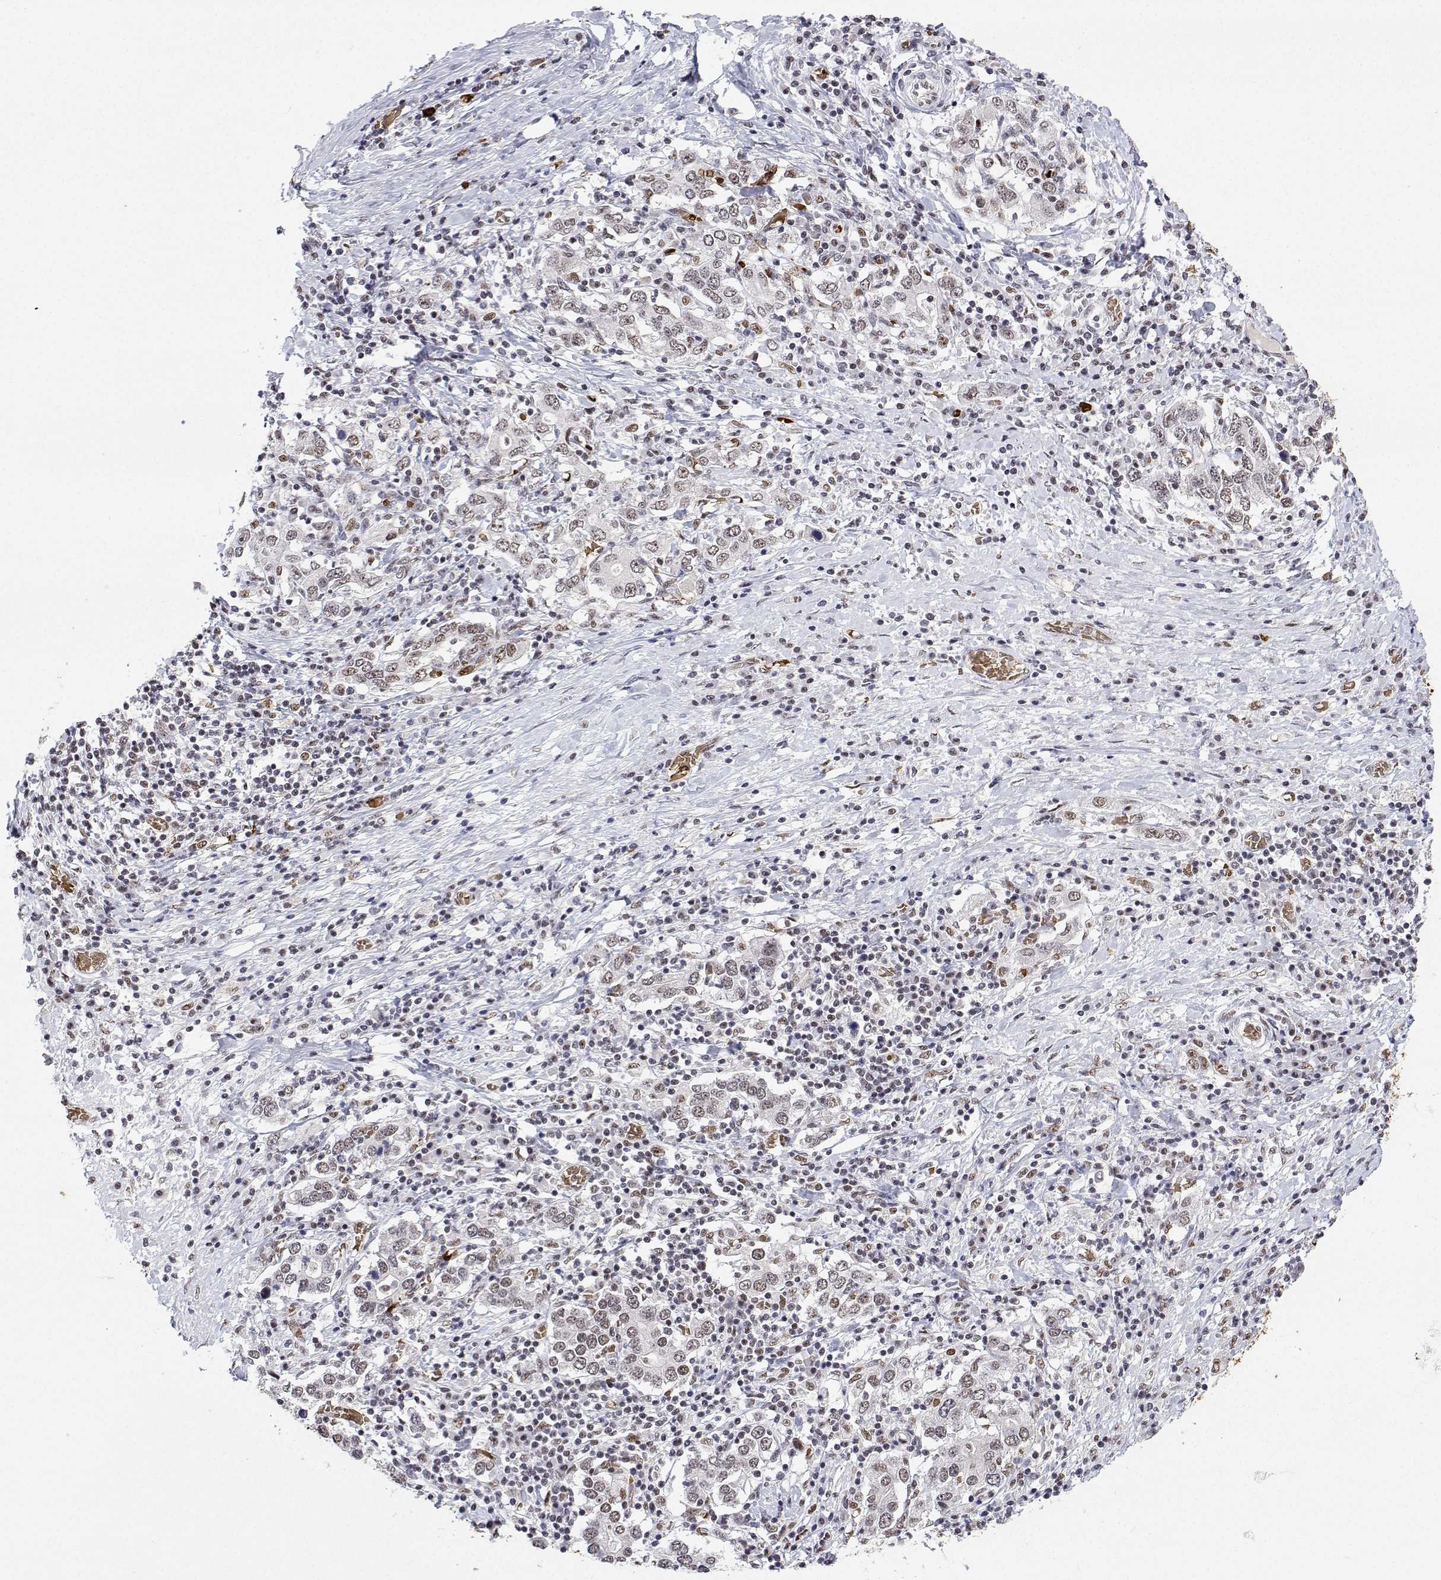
{"staining": {"intensity": "moderate", "quantity": ">75%", "location": "nuclear"}, "tissue": "stomach cancer", "cell_type": "Tumor cells", "image_type": "cancer", "snomed": [{"axis": "morphology", "description": "Adenocarcinoma, NOS"}, {"axis": "topography", "description": "Stomach, upper"}, {"axis": "topography", "description": "Stomach"}], "caption": "Moderate nuclear expression is identified in approximately >75% of tumor cells in stomach cancer. (DAB IHC with brightfield microscopy, high magnification).", "gene": "ADAR", "patient": {"sex": "male", "age": 62}}